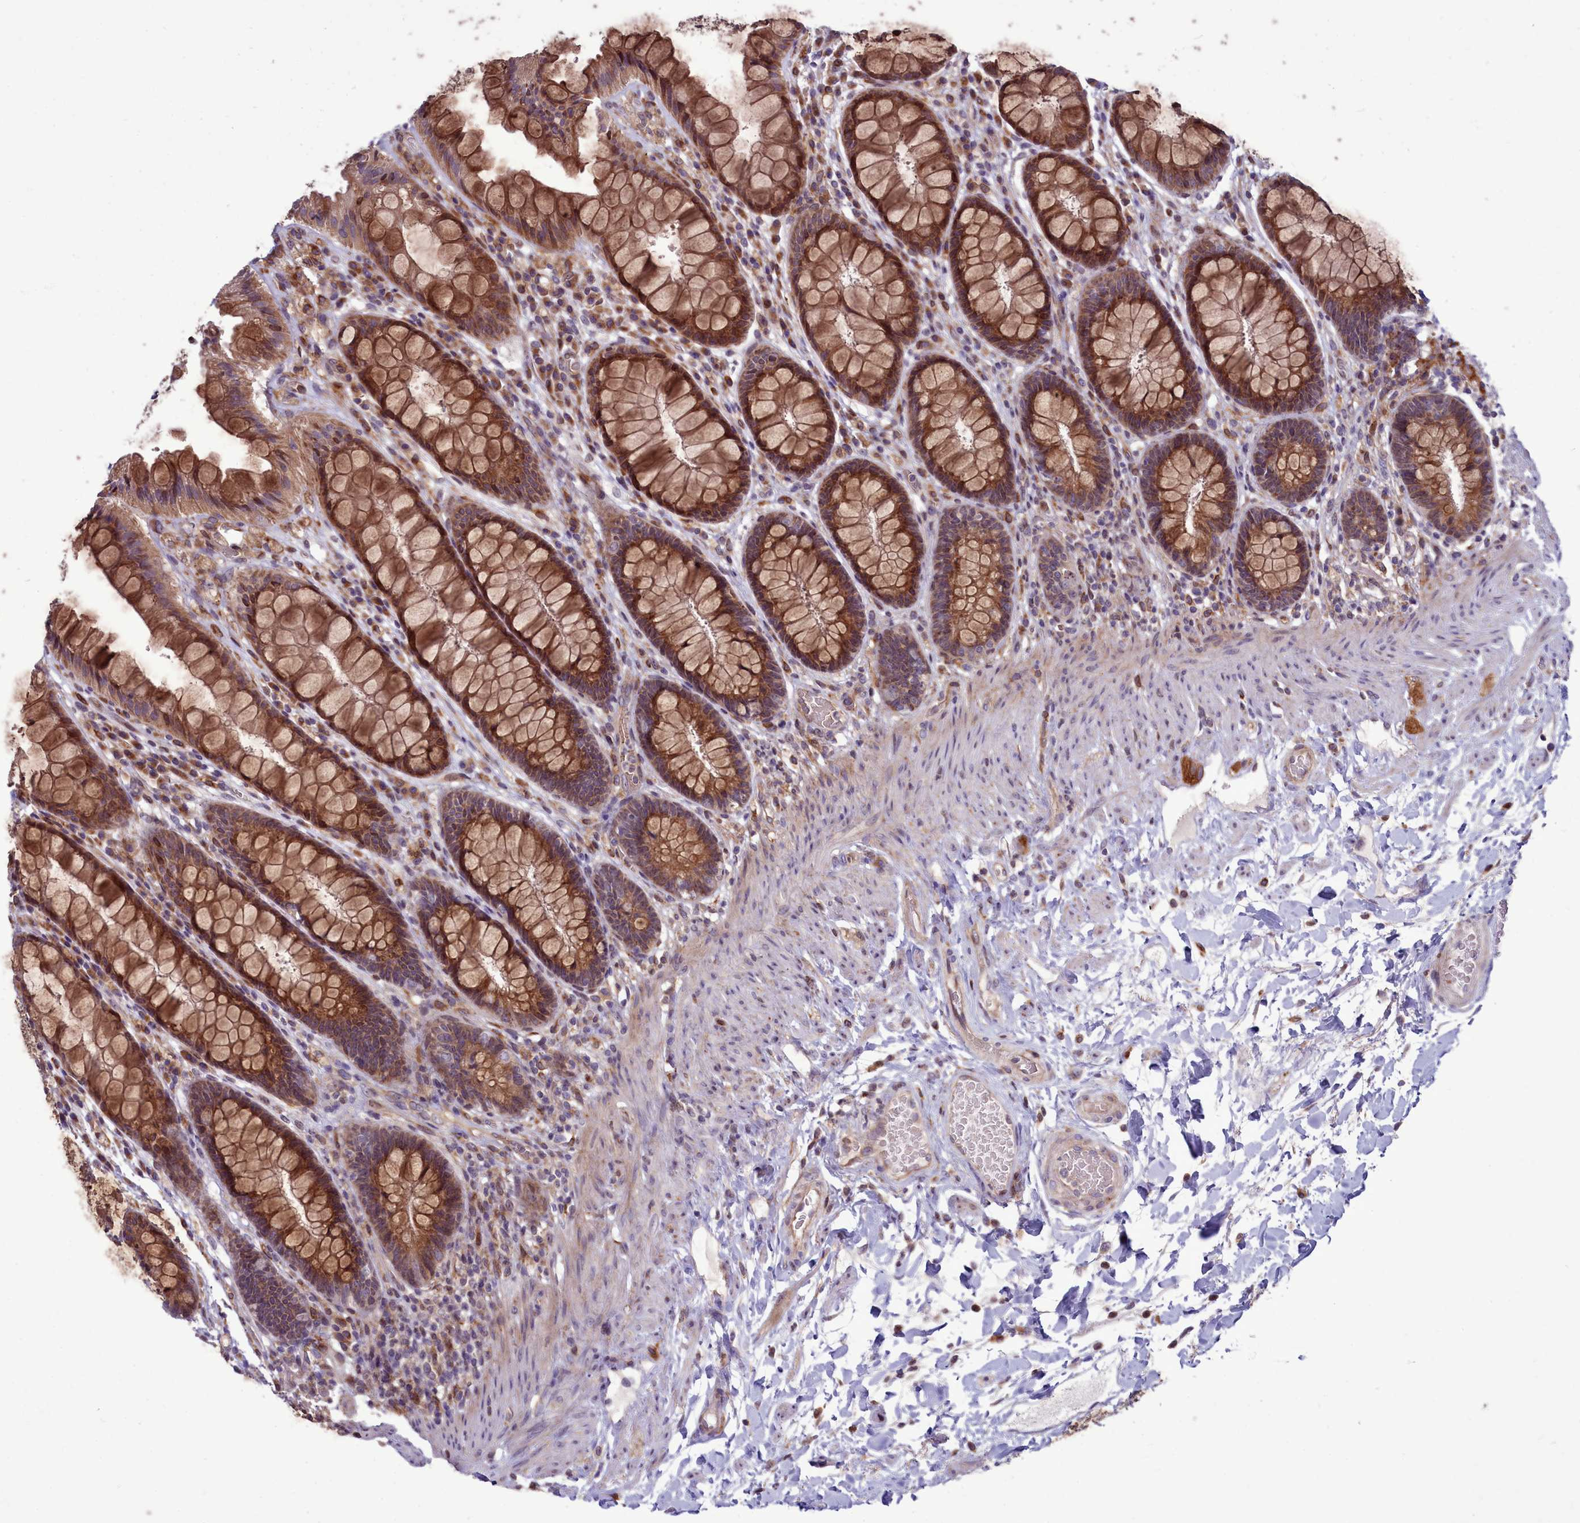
{"staining": {"intensity": "moderate", "quantity": ">75%", "location": "cytoplasmic/membranous"}, "tissue": "rectum", "cell_type": "Glandular cells", "image_type": "normal", "snomed": [{"axis": "morphology", "description": "Normal tissue, NOS"}, {"axis": "topography", "description": "Rectum"}], "caption": "Protein expression analysis of benign human rectum reveals moderate cytoplasmic/membranous expression in approximately >75% of glandular cells. Nuclei are stained in blue.", "gene": "RAPGEF4", "patient": {"sex": "female", "age": 46}}